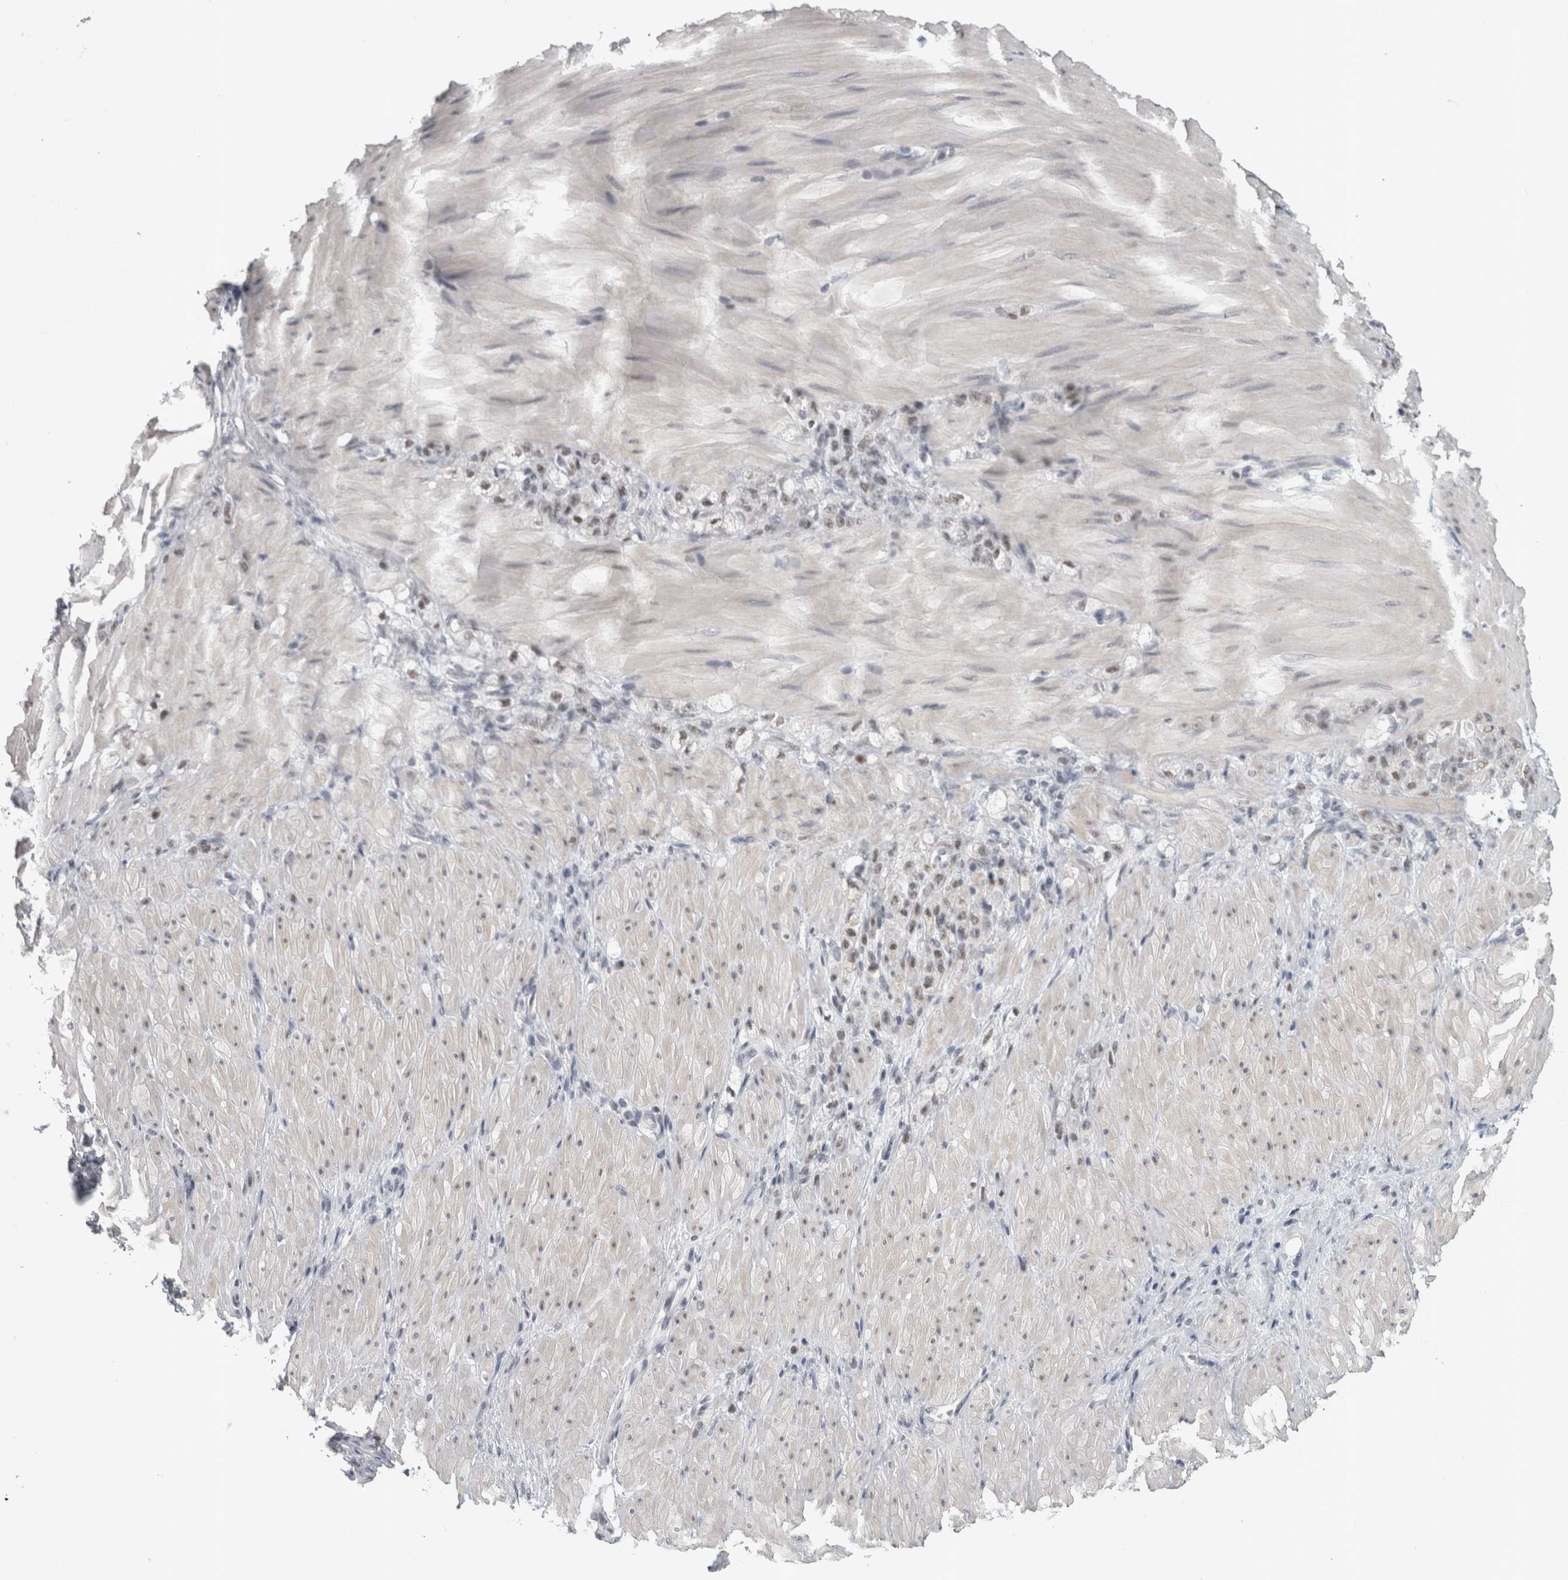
{"staining": {"intensity": "weak", "quantity": "25%-75%", "location": "nuclear"}, "tissue": "stomach cancer", "cell_type": "Tumor cells", "image_type": "cancer", "snomed": [{"axis": "morphology", "description": "Normal tissue, NOS"}, {"axis": "morphology", "description": "Adenocarcinoma, NOS"}, {"axis": "topography", "description": "Stomach"}], "caption": "Stomach cancer (adenocarcinoma) tissue exhibits weak nuclear staining in about 25%-75% of tumor cells, visualized by immunohistochemistry.", "gene": "ARID4B", "patient": {"sex": "male", "age": 82}}